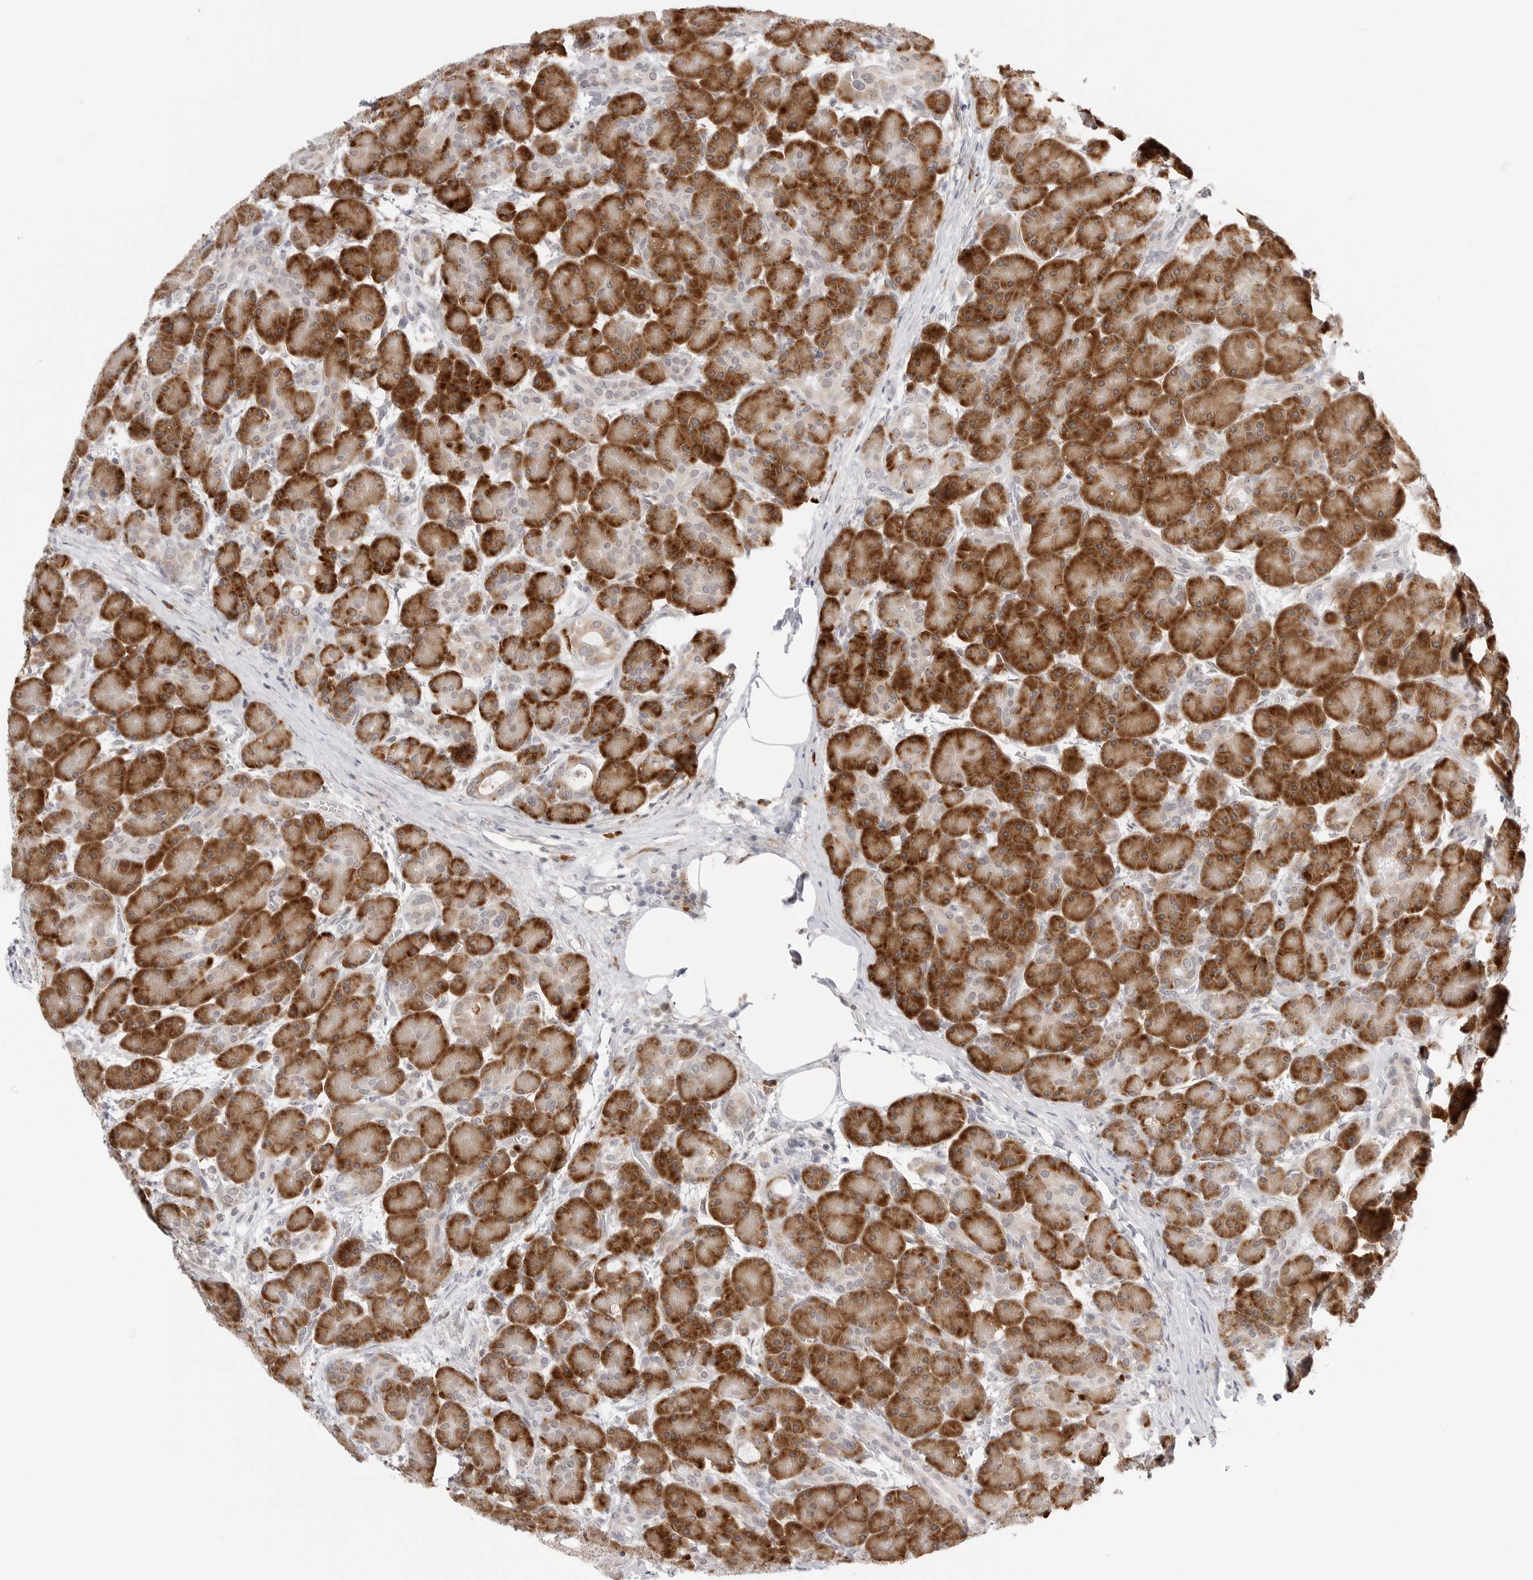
{"staining": {"intensity": "strong", "quantity": ">75%", "location": "cytoplasmic/membranous"}, "tissue": "pancreas", "cell_type": "Exocrine glandular cells", "image_type": "normal", "snomed": [{"axis": "morphology", "description": "Normal tissue, NOS"}, {"axis": "topography", "description": "Pancreas"}], "caption": "The micrograph displays immunohistochemical staining of benign pancreas. There is strong cytoplasmic/membranous expression is identified in about >75% of exocrine glandular cells.", "gene": "RPN1", "patient": {"sex": "male", "age": 63}}